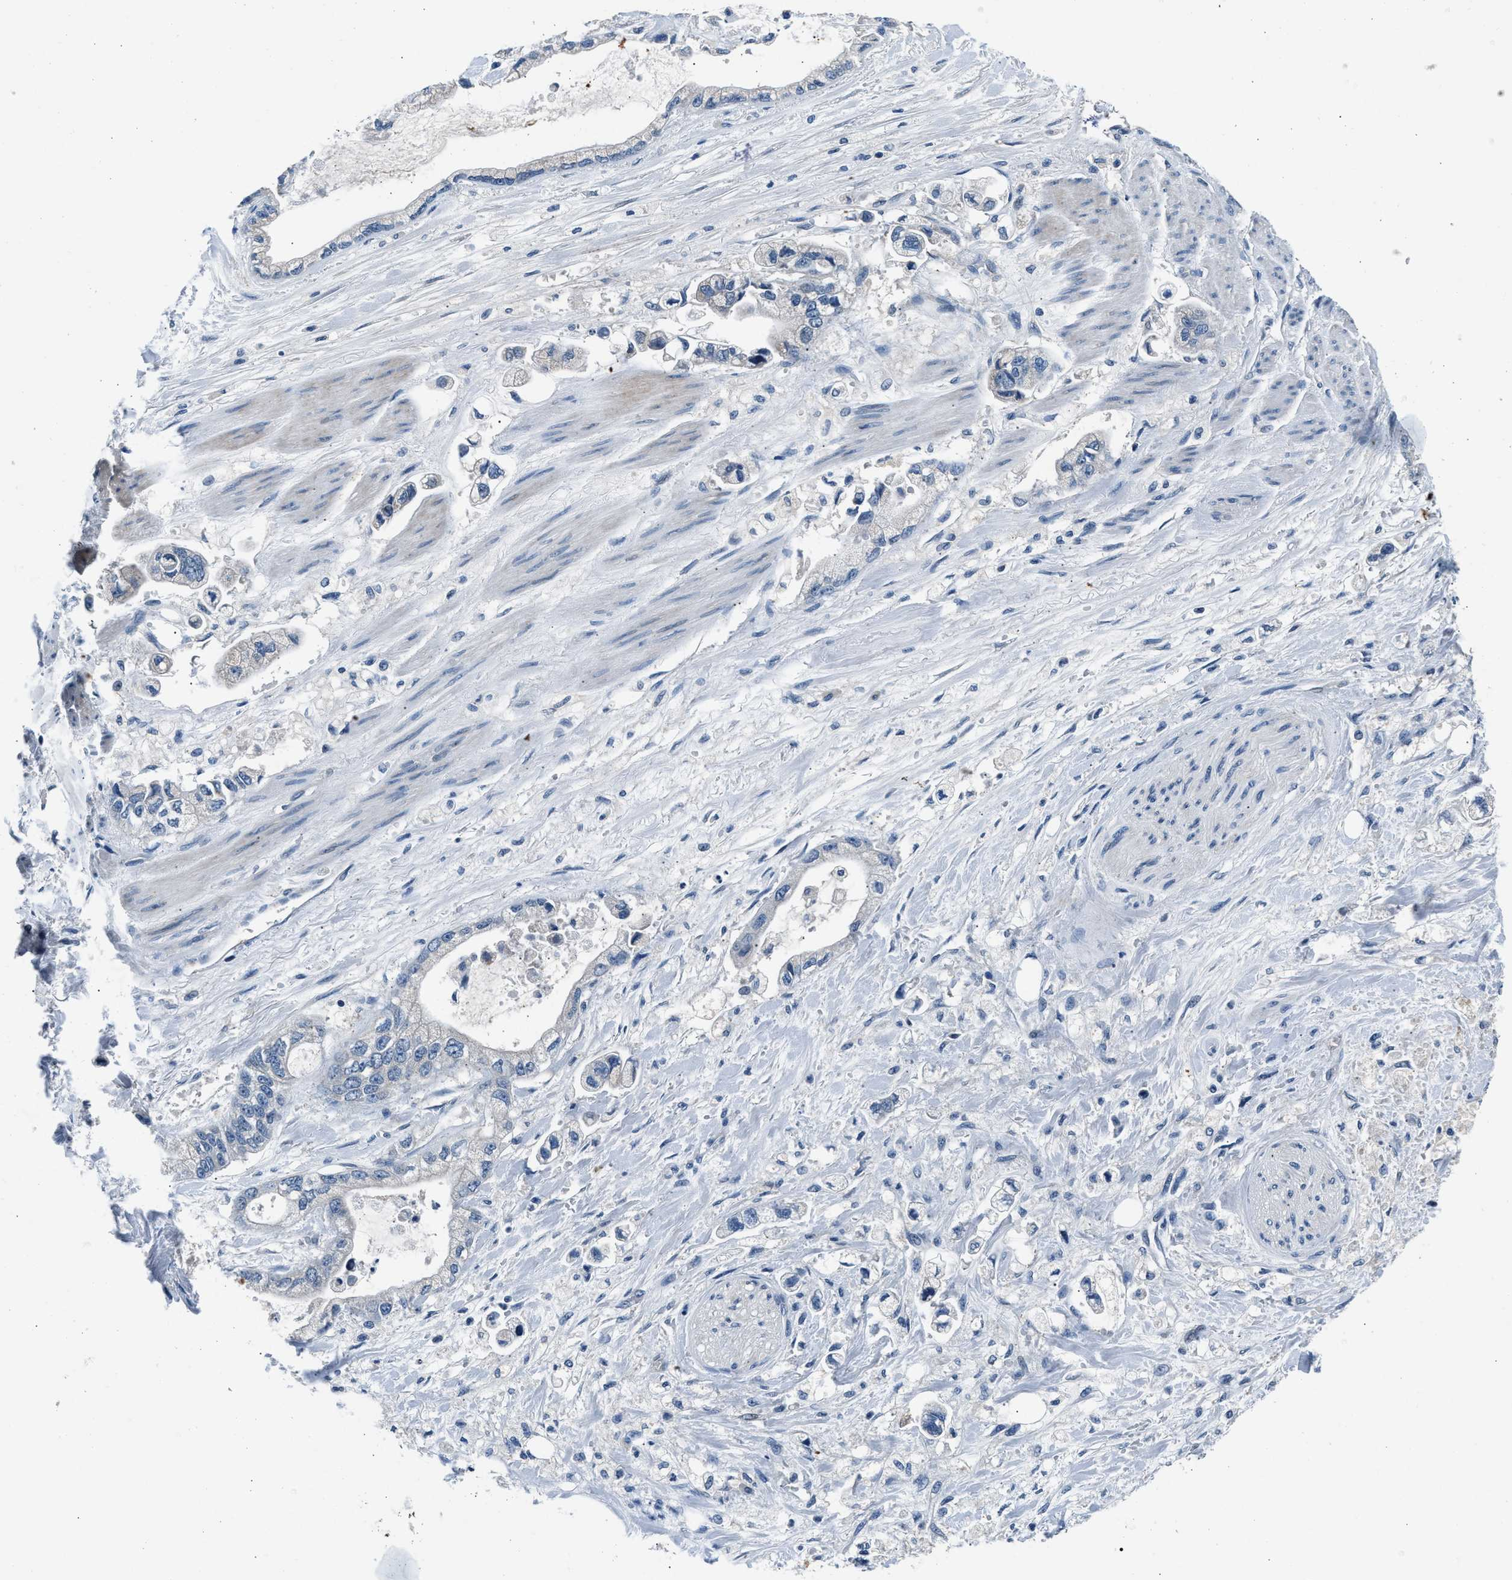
{"staining": {"intensity": "negative", "quantity": "none", "location": "none"}, "tissue": "stomach cancer", "cell_type": "Tumor cells", "image_type": "cancer", "snomed": [{"axis": "morphology", "description": "Normal tissue, NOS"}, {"axis": "morphology", "description": "Adenocarcinoma, NOS"}, {"axis": "topography", "description": "Stomach"}], "caption": "Immunohistochemistry (IHC) photomicrograph of human stomach cancer (adenocarcinoma) stained for a protein (brown), which reveals no positivity in tumor cells.", "gene": "DENND6B", "patient": {"sex": "male", "age": 62}}